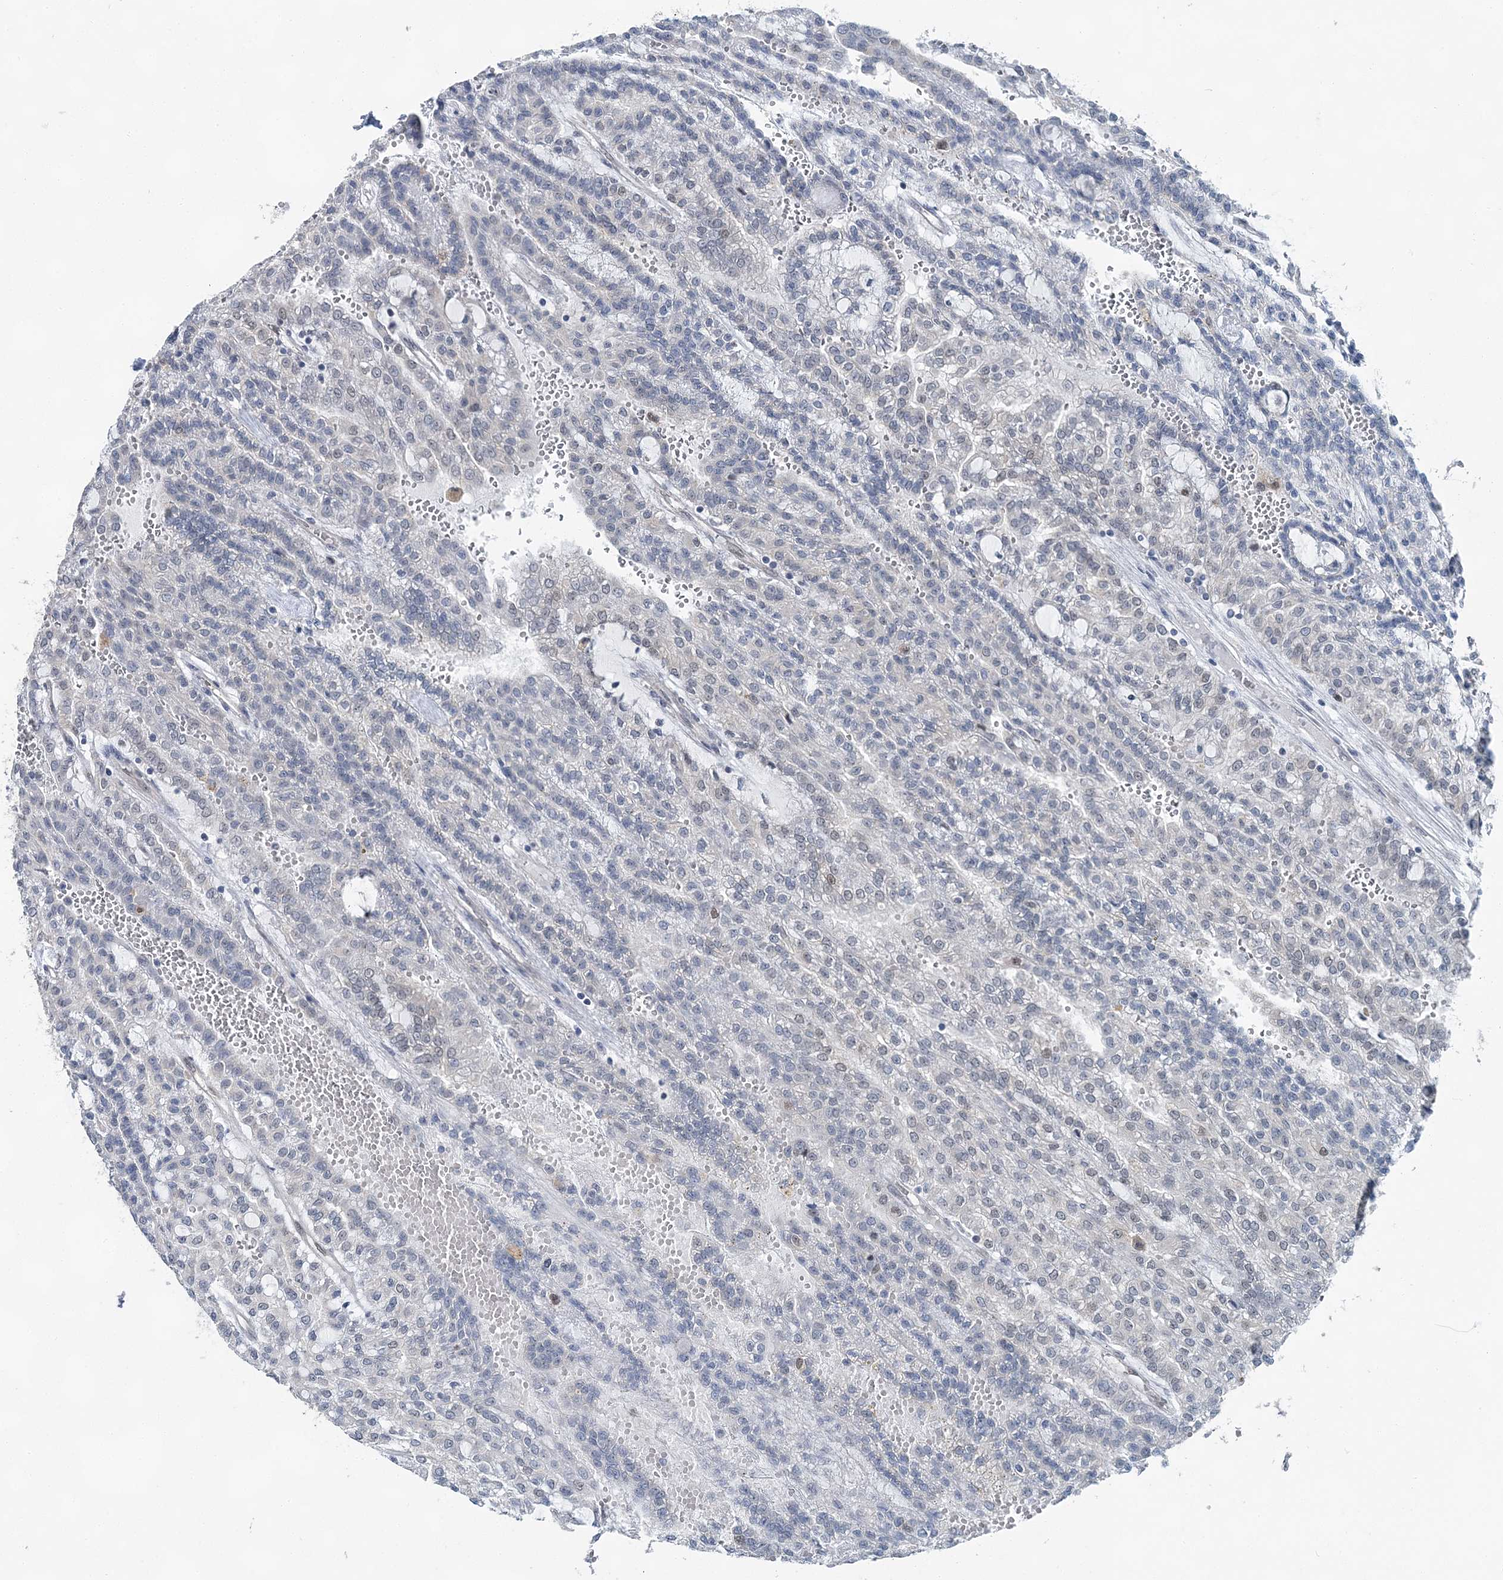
{"staining": {"intensity": "negative", "quantity": "none", "location": "none"}, "tissue": "renal cancer", "cell_type": "Tumor cells", "image_type": "cancer", "snomed": [{"axis": "morphology", "description": "Adenocarcinoma, NOS"}, {"axis": "topography", "description": "Kidney"}], "caption": "A photomicrograph of human adenocarcinoma (renal) is negative for staining in tumor cells.", "gene": "HAT1", "patient": {"sex": "male", "age": 63}}